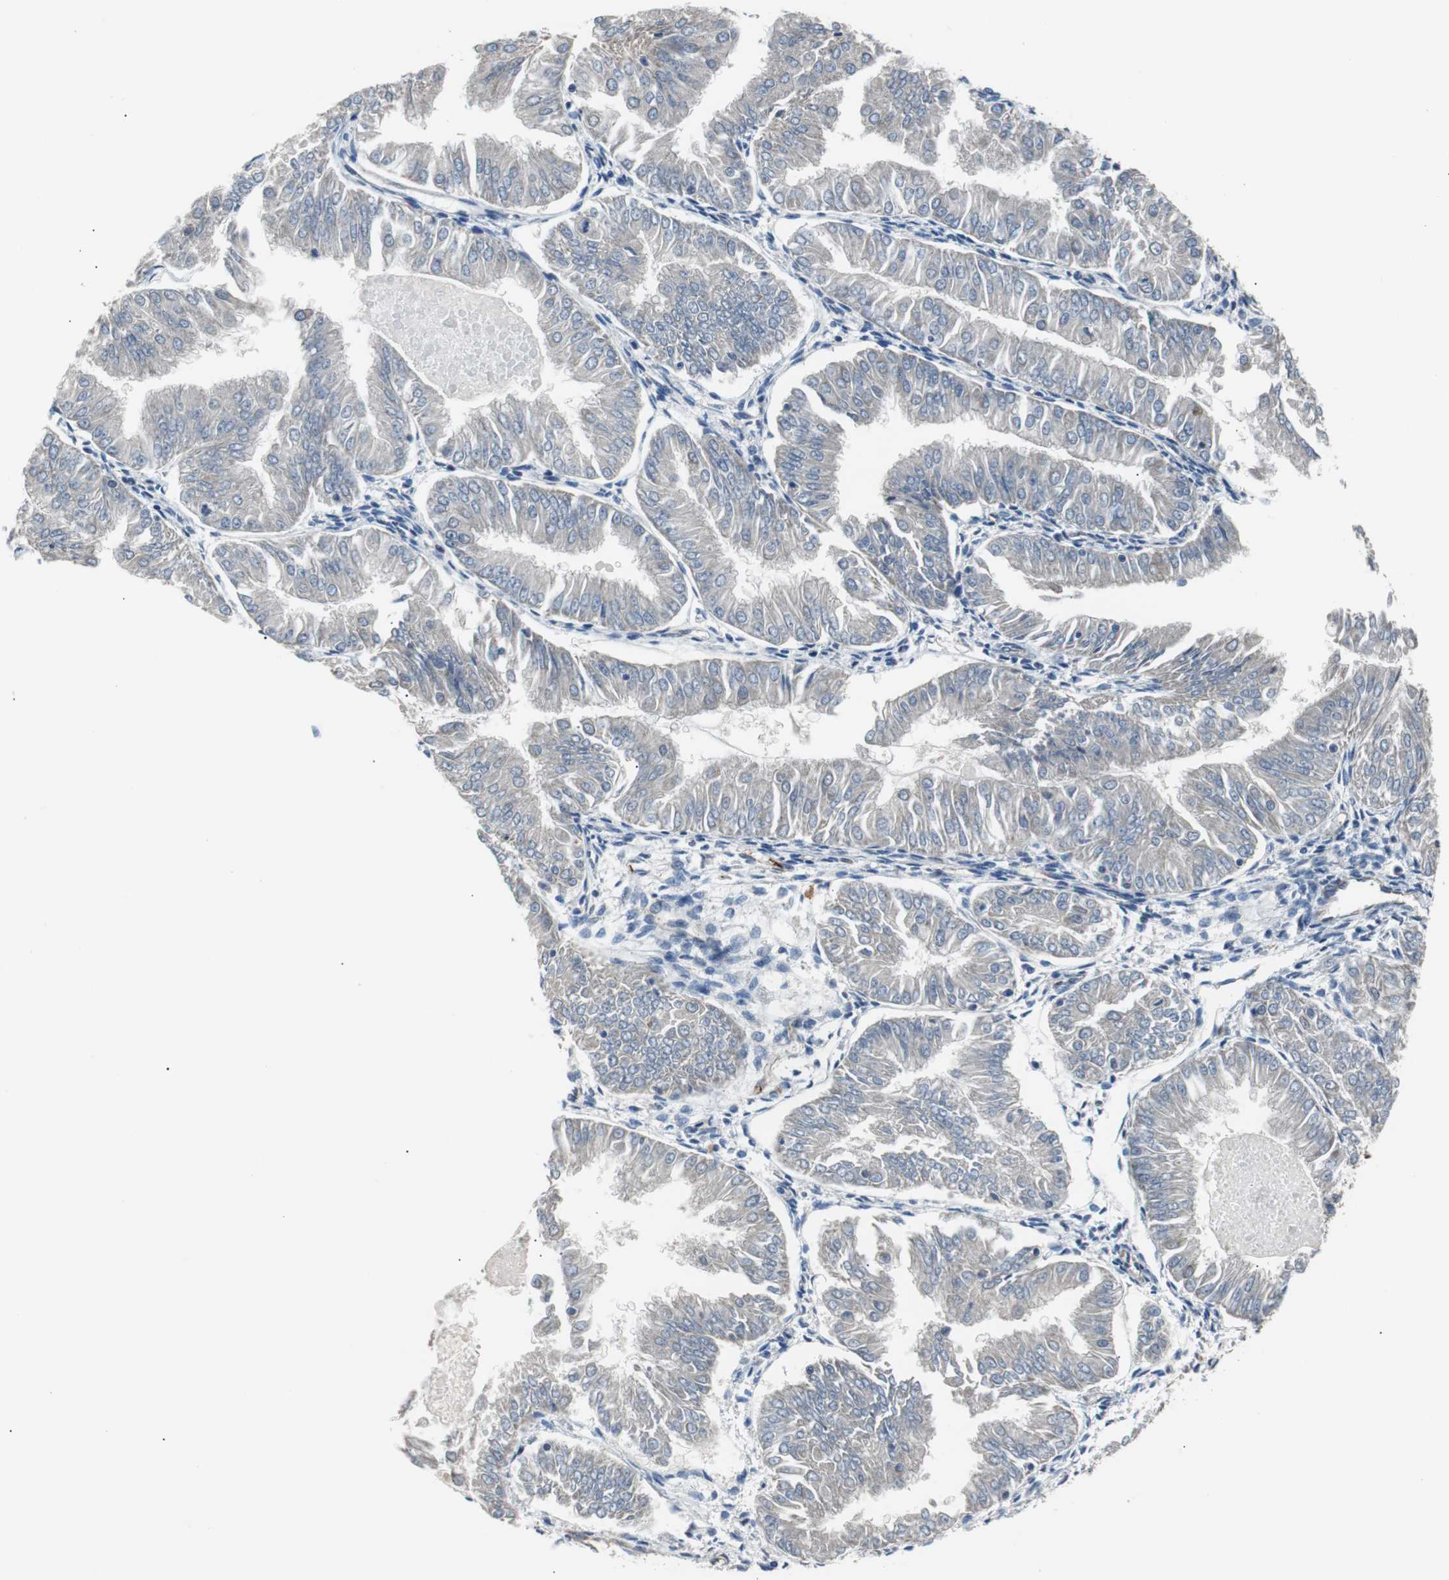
{"staining": {"intensity": "weak", "quantity": "<25%", "location": "cytoplasmic/membranous"}, "tissue": "endometrial cancer", "cell_type": "Tumor cells", "image_type": "cancer", "snomed": [{"axis": "morphology", "description": "Adenocarcinoma, NOS"}, {"axis": "topography", "description": "Endometrium"}], "caption": "Immunohistochemistry (IHC) of human adenocarcinoma (endometrial) reveals no positivity in tumor cells.", "gene": "PITRM1", "patient": {"sex": "female", "age": 53}}